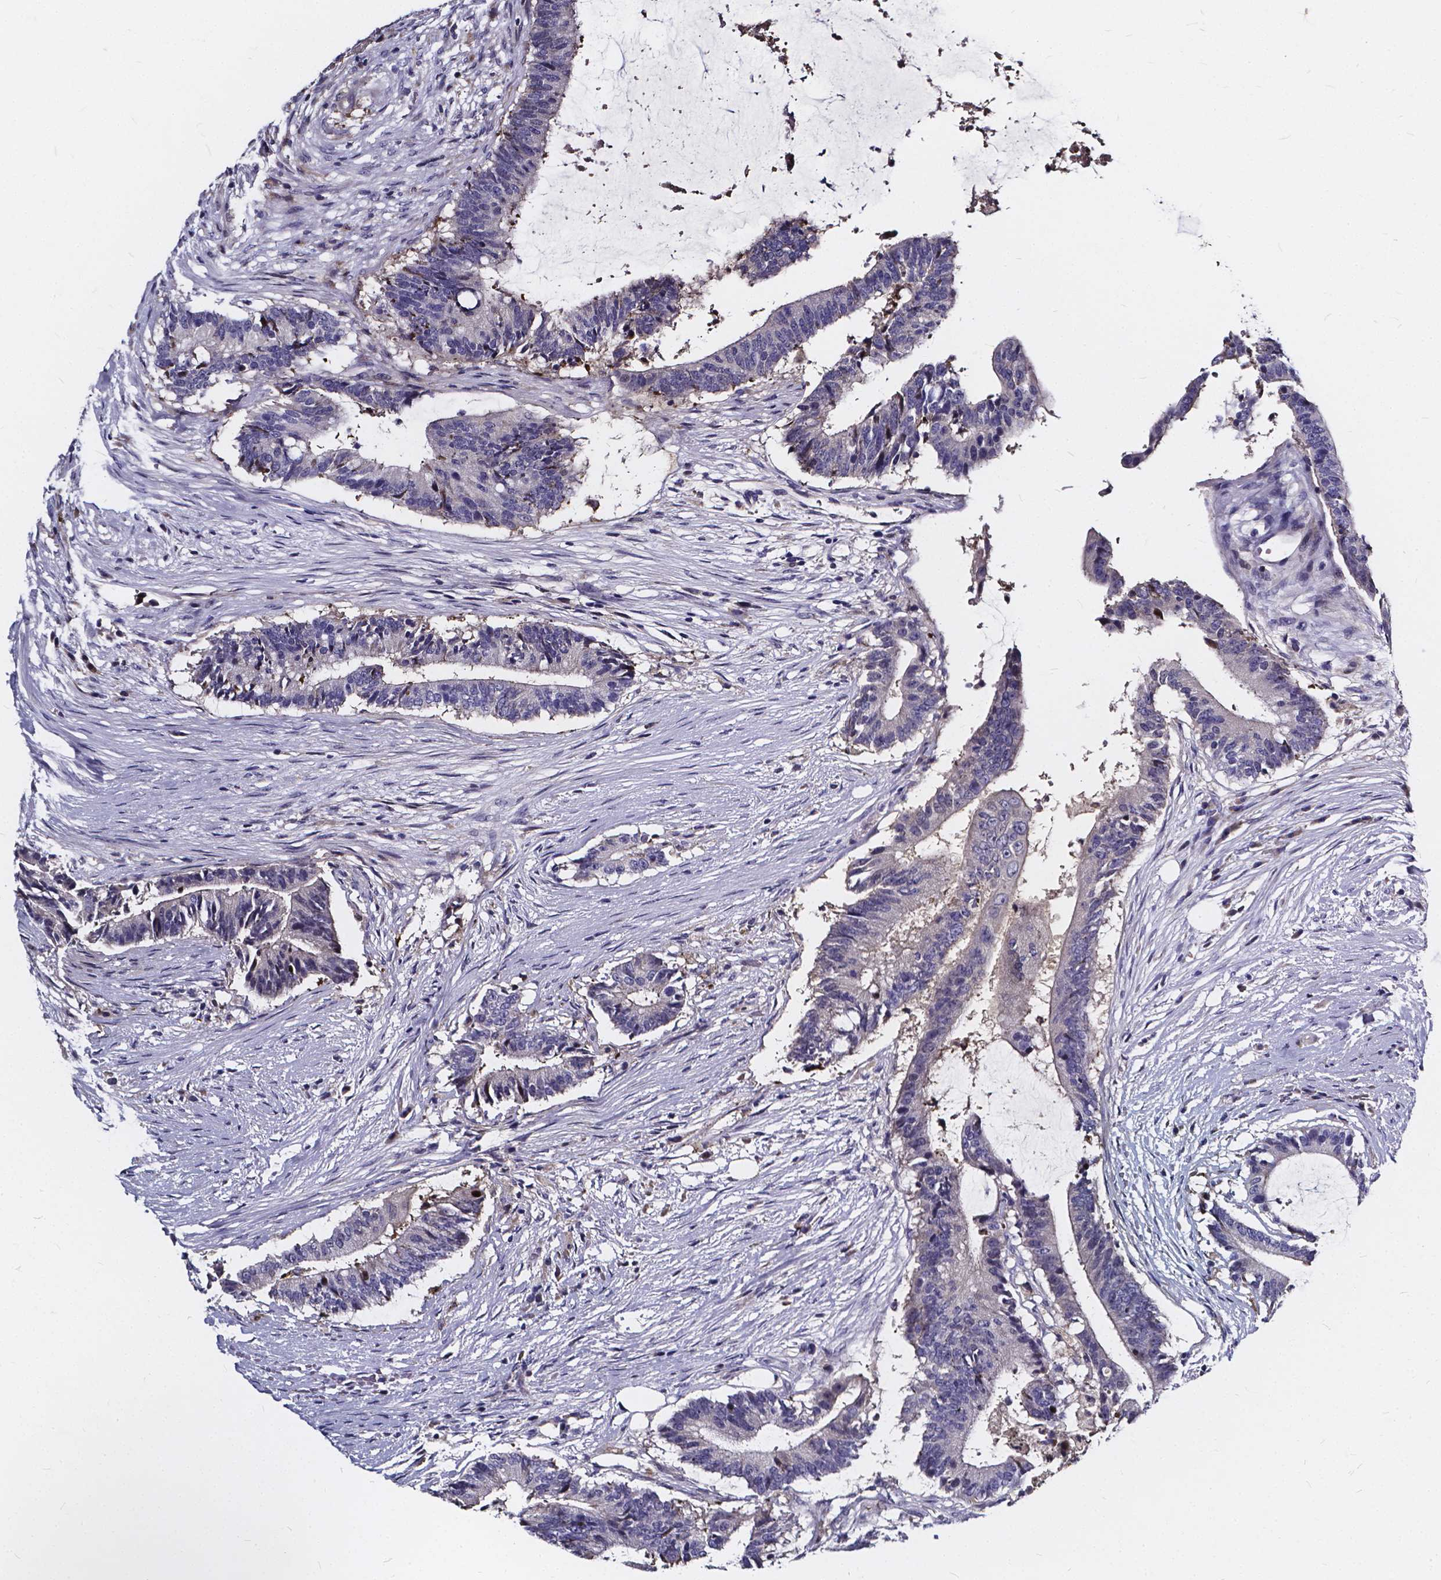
{"staining": {"intensity": "negative", "quantity": "none", "location": "none"}, "tissue": "colorectal cancer", "cell_type": "Tumor cells", "image_type": "cancer", "snomed": [{"axis": "morphology", "description": "Adenocarcinoma, NOS"}, {"axis": "topography", "description": "Colon"}], "caption": "The immunohistochemistry photomicrograph has no significant staining in tumor cells of colorectal cancer tissue. The staining was performed using DAB to visualize the protein expression in brown, while the nuclei were stained in blue with hematoxylin (Magnification: 20x).", "gene": "SOWAHA", "patient": {"sex": "female", "age": 43}}